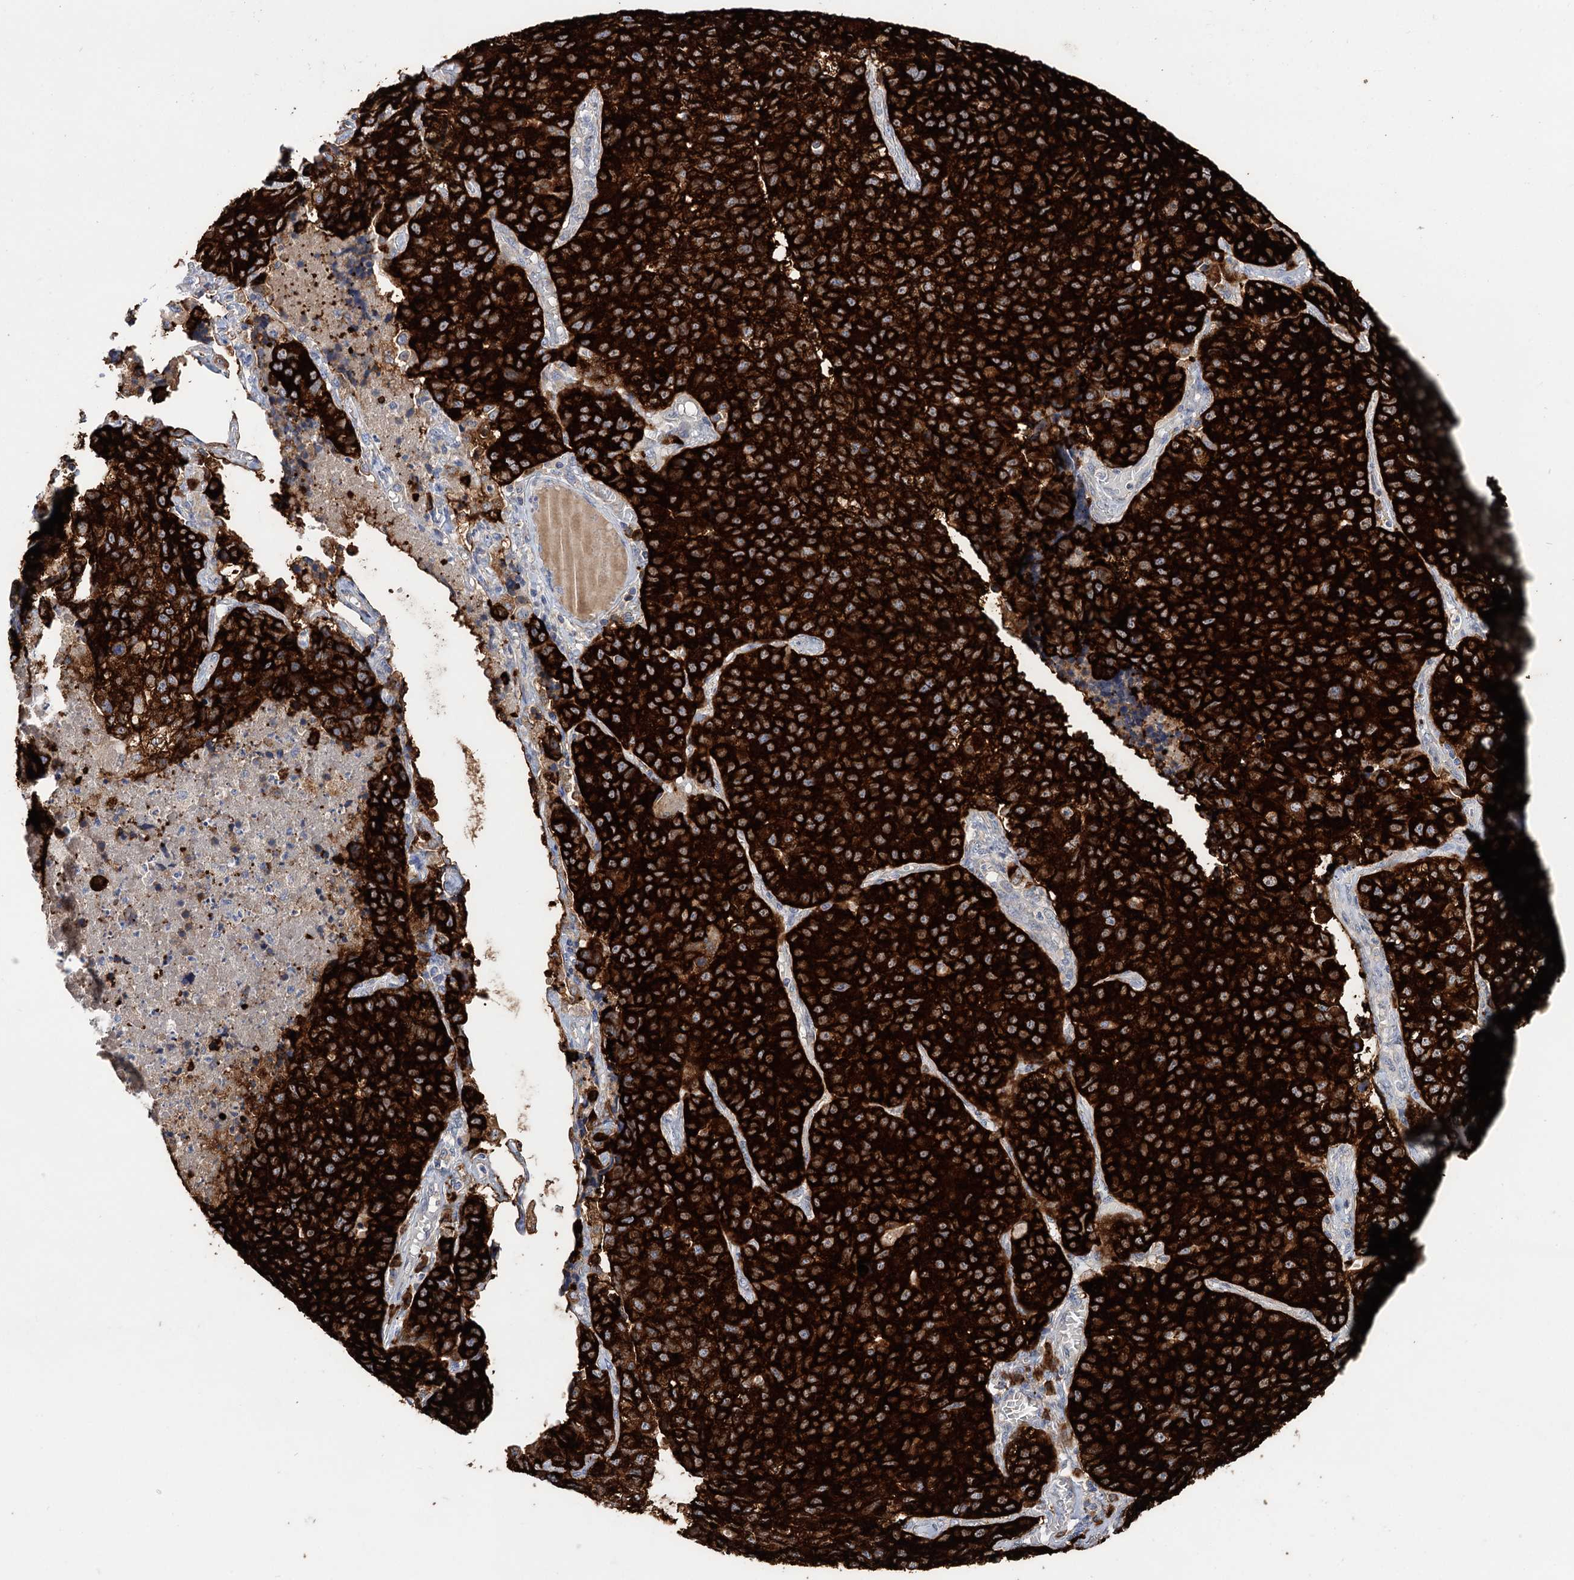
{"staining": {"intensity": "strong", "quantity": ">75%", "location": "cytoplasmic/membranous"}, "tissue": "lung cancer", "cell_type": "Tumor cells", "image_type": "cancer", "snomed": [{"axis": "morphology", "description": "Adenocarcinoma, NOS"}, {"axis": "topography", "description": "Lung"}], "caption": "Immunohistochemical staining of adenocarcinoma (lung) demonstrates strong cytoplasmic/membranous protein expression in about >75% of tumor cells.", "gene": "BBS4", "patient": {"sex": "male", "age": 49}}